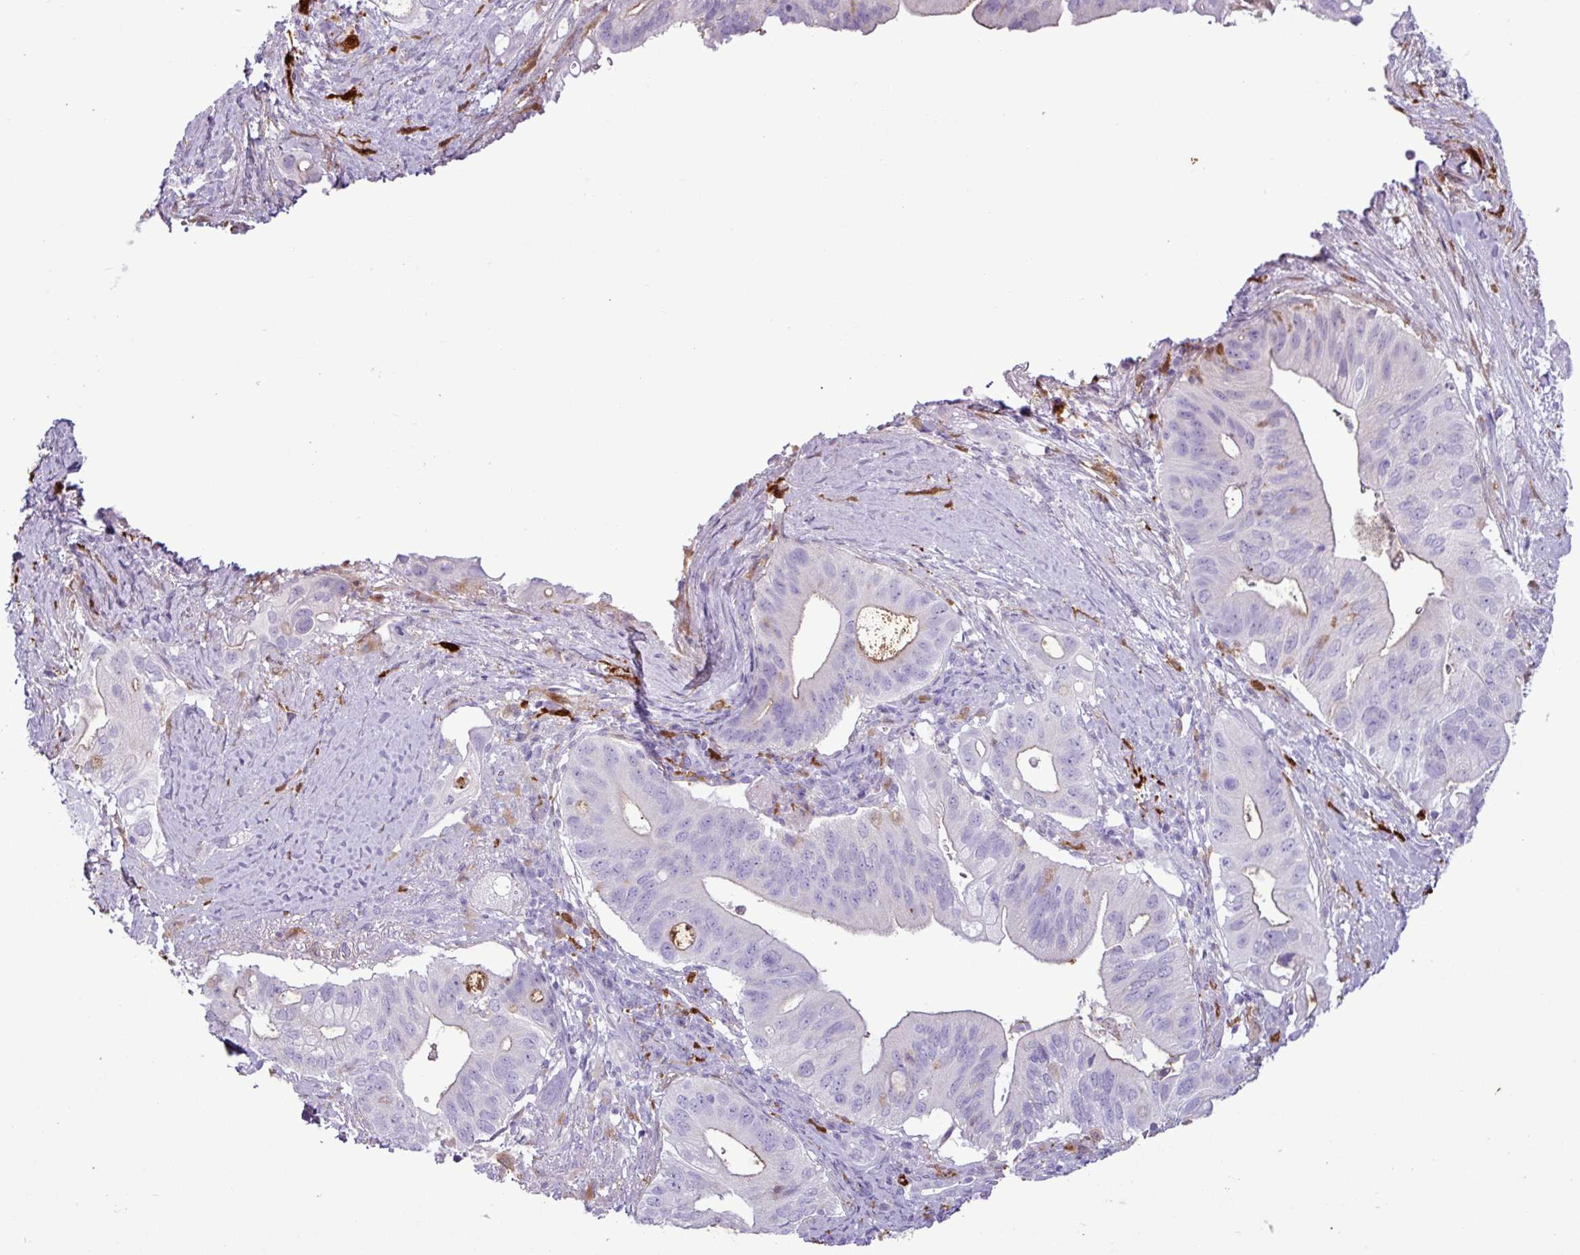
{"staining": {"intensity": "negative", "quantity": "none", "location": "none"}, "tissue": "pancreatic cancer", "cell_type": "Tumor cells", "image_type": "cancer", "snomed": [{"axis": "morphology", "description": "Adenocarcinoma, NOS"}, {"axis": "topography", "description": "Pancreas"}], "caption": "There is no significant staining in tumor cells of pancreatic cancer.", "gene": "TMEM200C", "patient": {"sex": "female", "age": 72}}